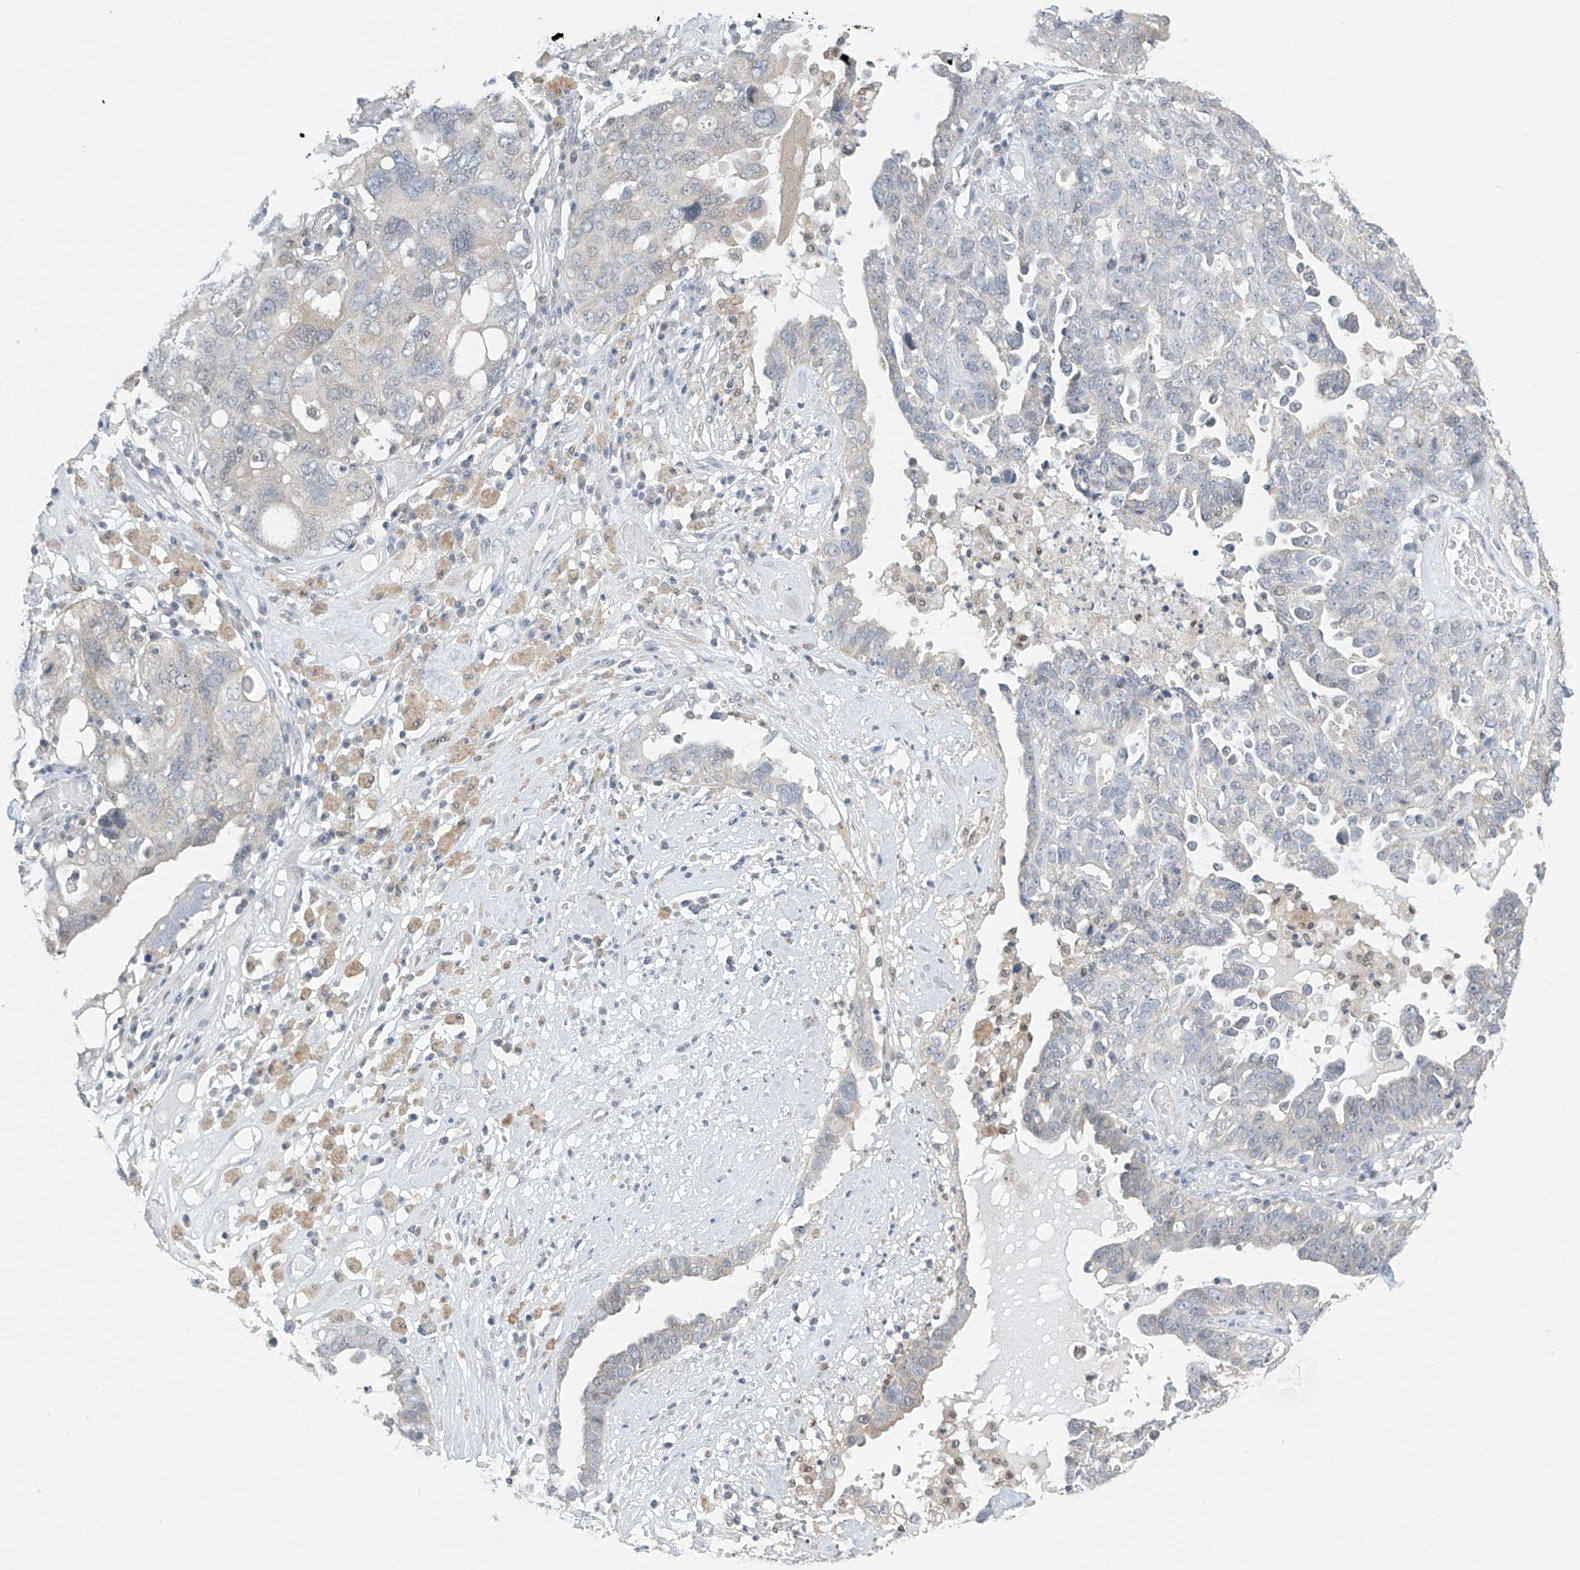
{"staining": {"intensity": "negative", "quantity": "none", "location": "none"}, "tissue": "ovarian cancer", "cell_type": "Tumor cells", "image_type": "cancer", "snomed": [{"axis": "morphology", "description": "Carcinoma, endometroid"}, {"axis": "topography", "description": "Ovary"}], "caption": "Tumor cells show no significant staining in ovarian cancer (endometroid carcinoma).", "gene": "APLF", "patient": {"sex": "female", "age": 62}}